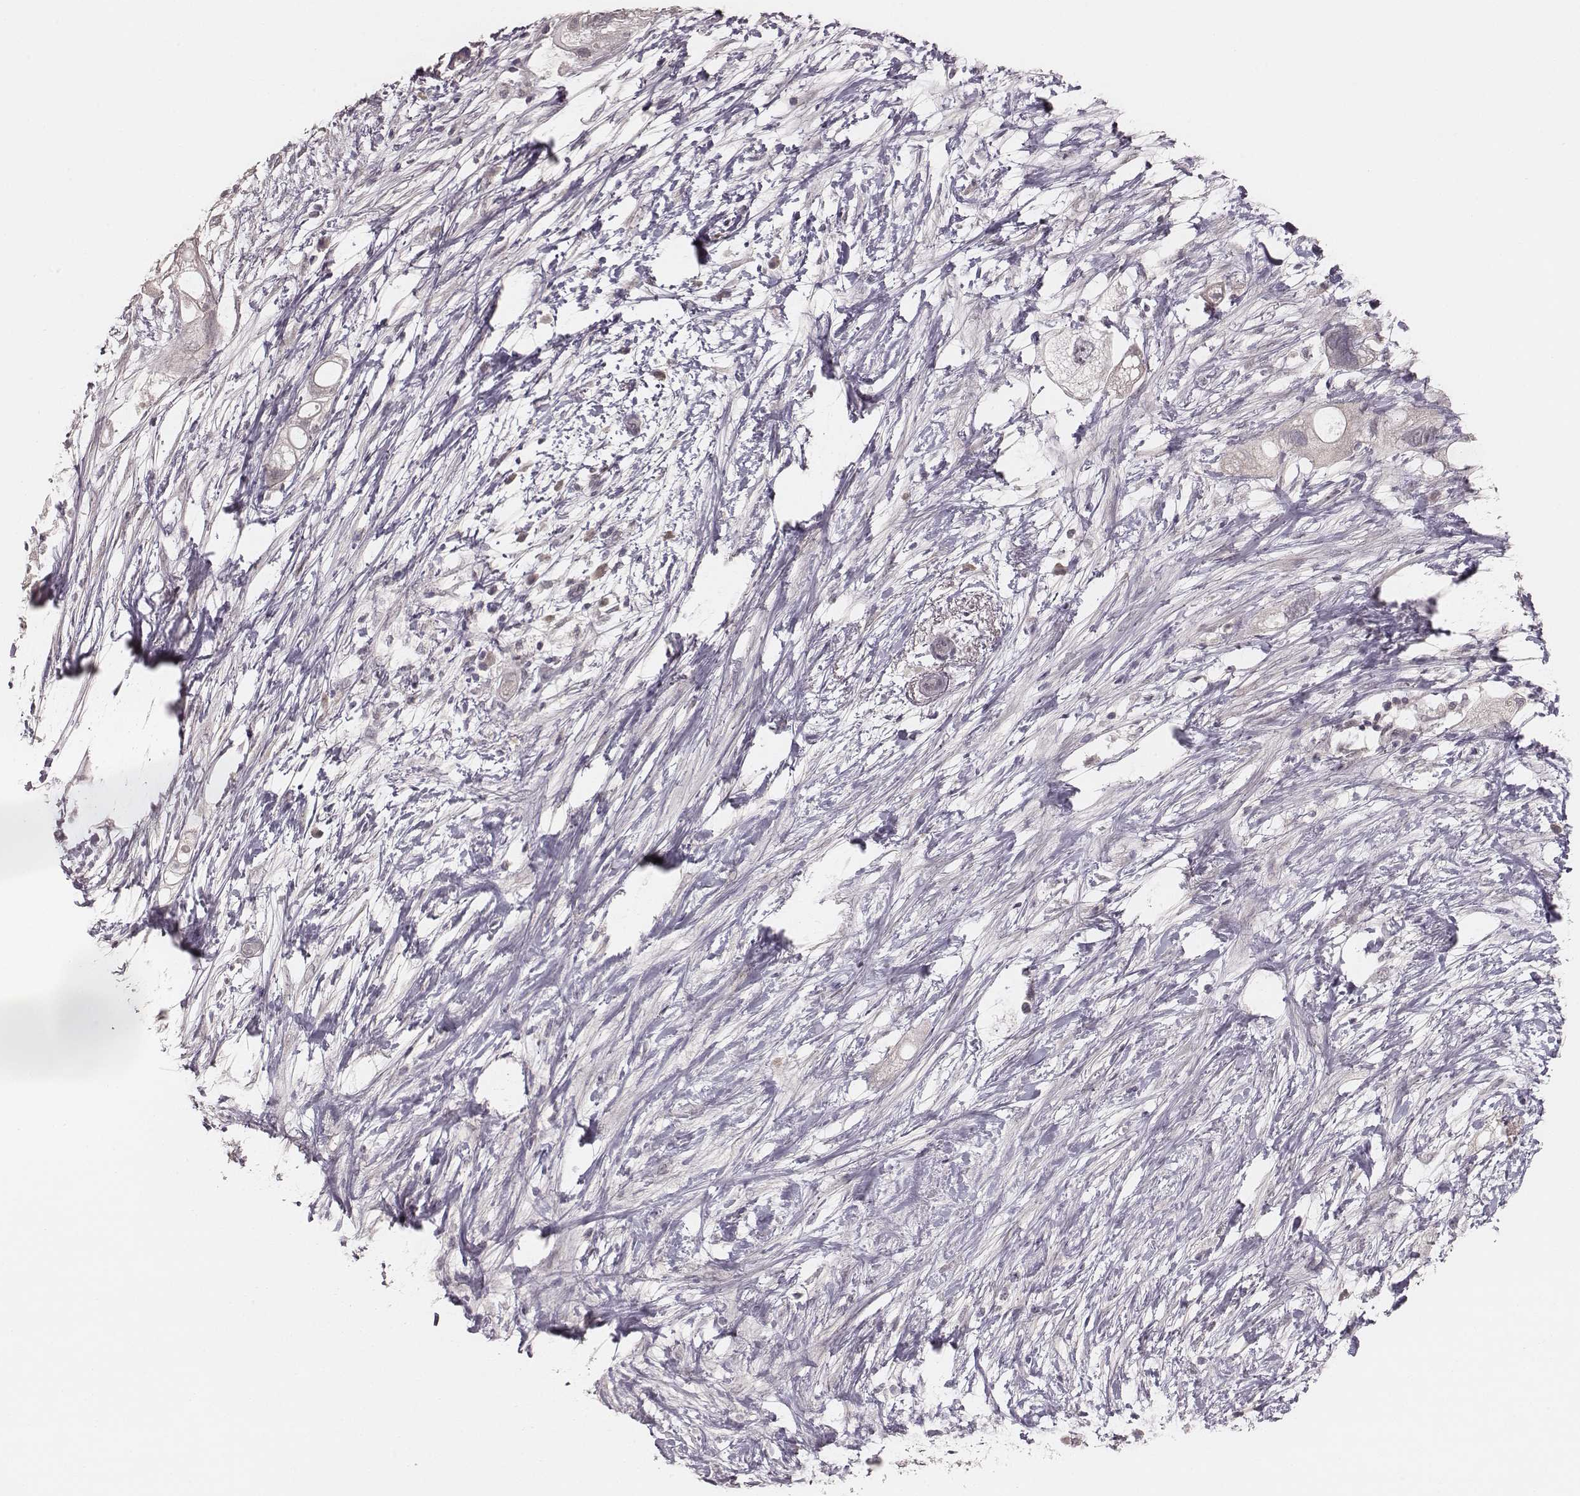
{"staining": {"intensity": "negative", "quantity": "none", "location": "none"}, "tissue": "pancreatic cancer", "cell_type": "Tumor cells", "image_type": "cancer", "snomed": [{"axis": "morphology", "description": "Adenocarcinoma, NOS"}, {"axis": "topography", "description": "Pancreas"}], "caption": "Pancreatic cancer stained for a protein using immunohistochemistry (IHC) exhibits no expression tumor cells.", "gene": "LY6K", "patient": {"sex": "female", "age": 72}}